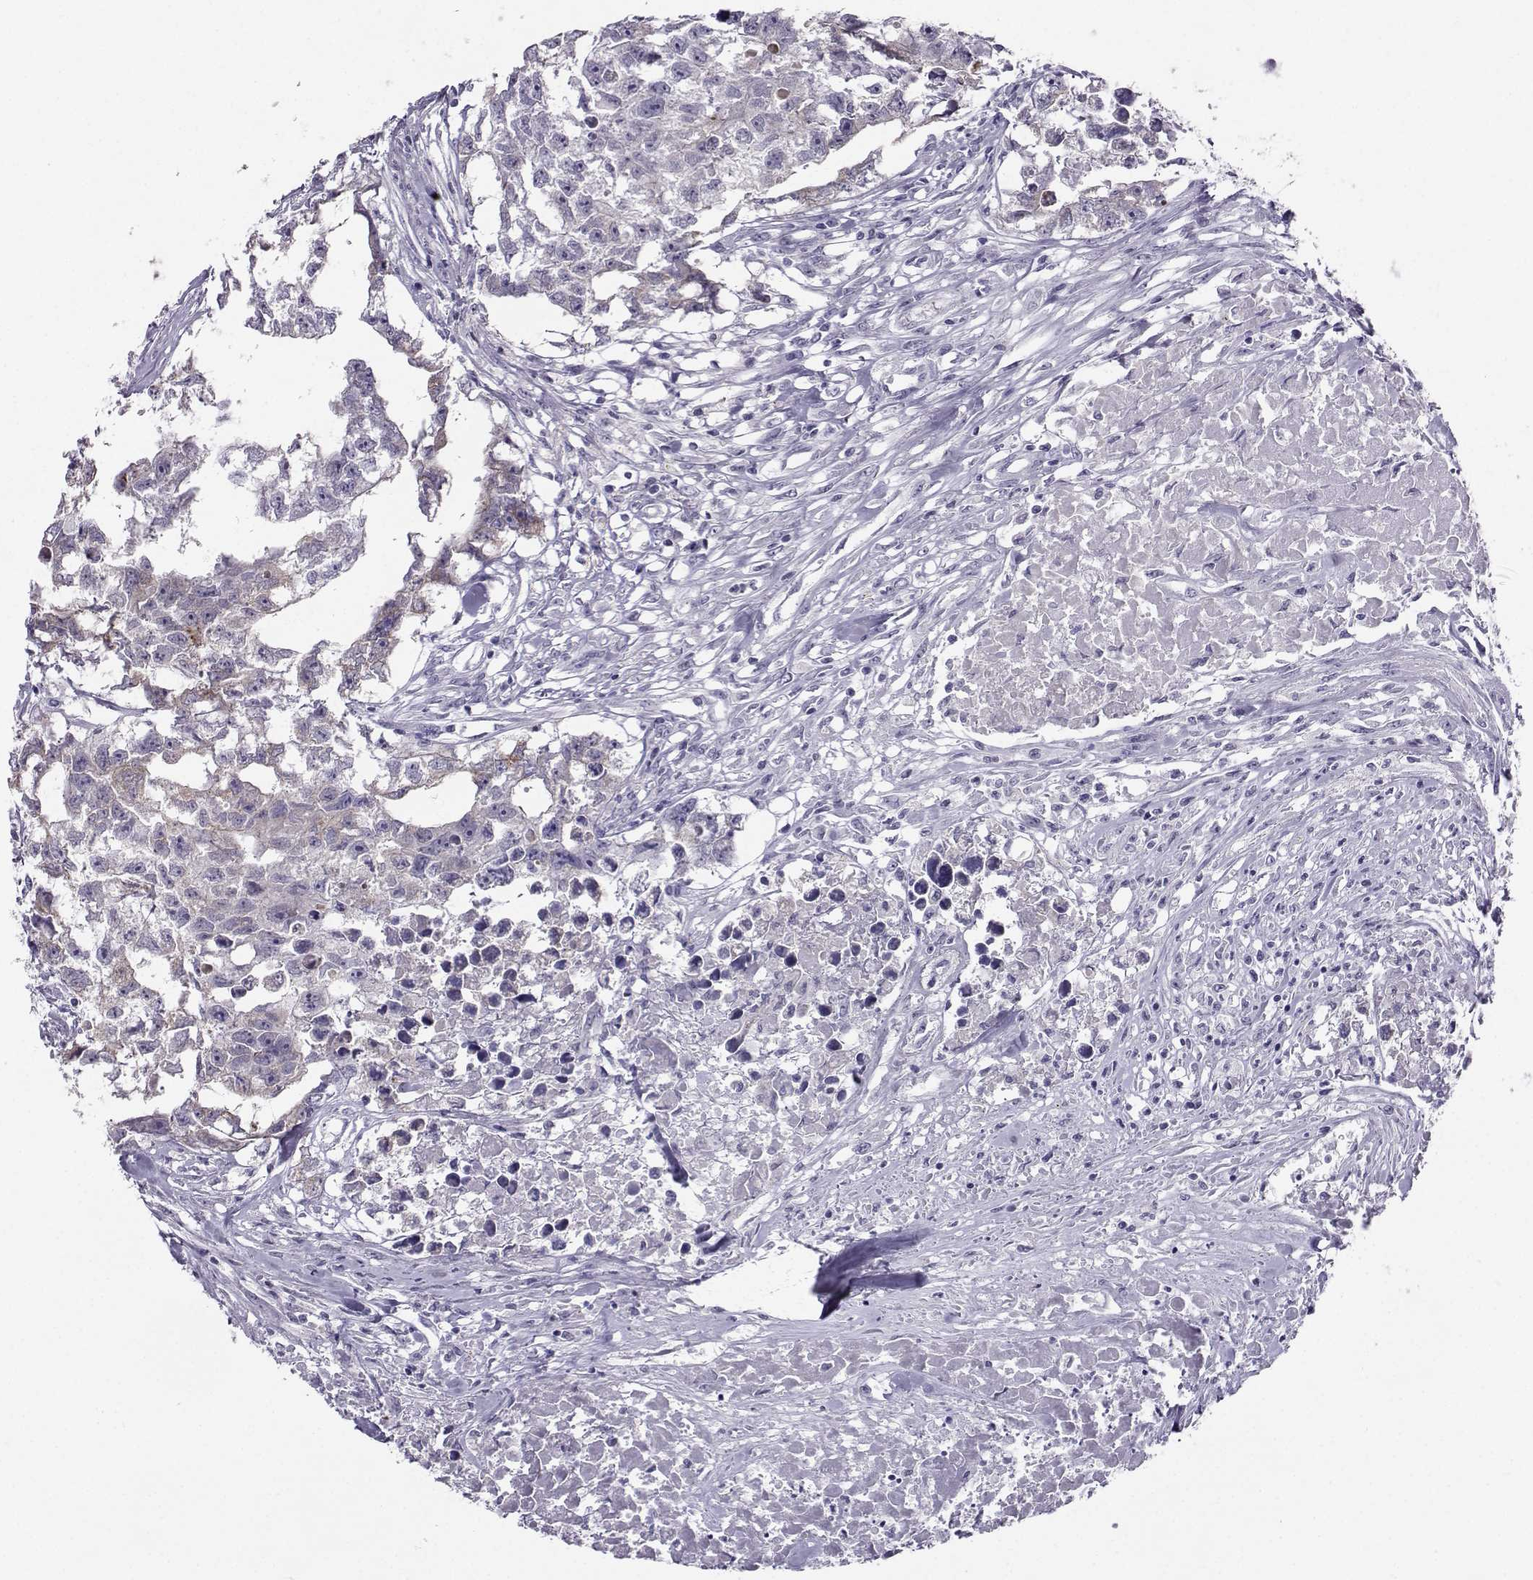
{"staining": {"intensity": "weak", "quantity": "25%-75%", "location": "cytoplasmic/membranous"}, "tissue": "testis cancer", "cell_type": "Tumor cells", "image_type": "cancer", "snomed": [{"axis": "morphology", "description": "Carcinoma, Embryonal, NOS"}, {"axis": "morphology", "description": "Teratoma, malignant, NOS"}, {"axis": "topography", "description": "Testis"}], "caption": "Weak cytoplasmic/membranous positivity is present in about 25%-75% of tumor cells in testis cancer (embryonal carcinoma).", "gene": "PGK1", "patient": {"sex": "male", "age": 44}}